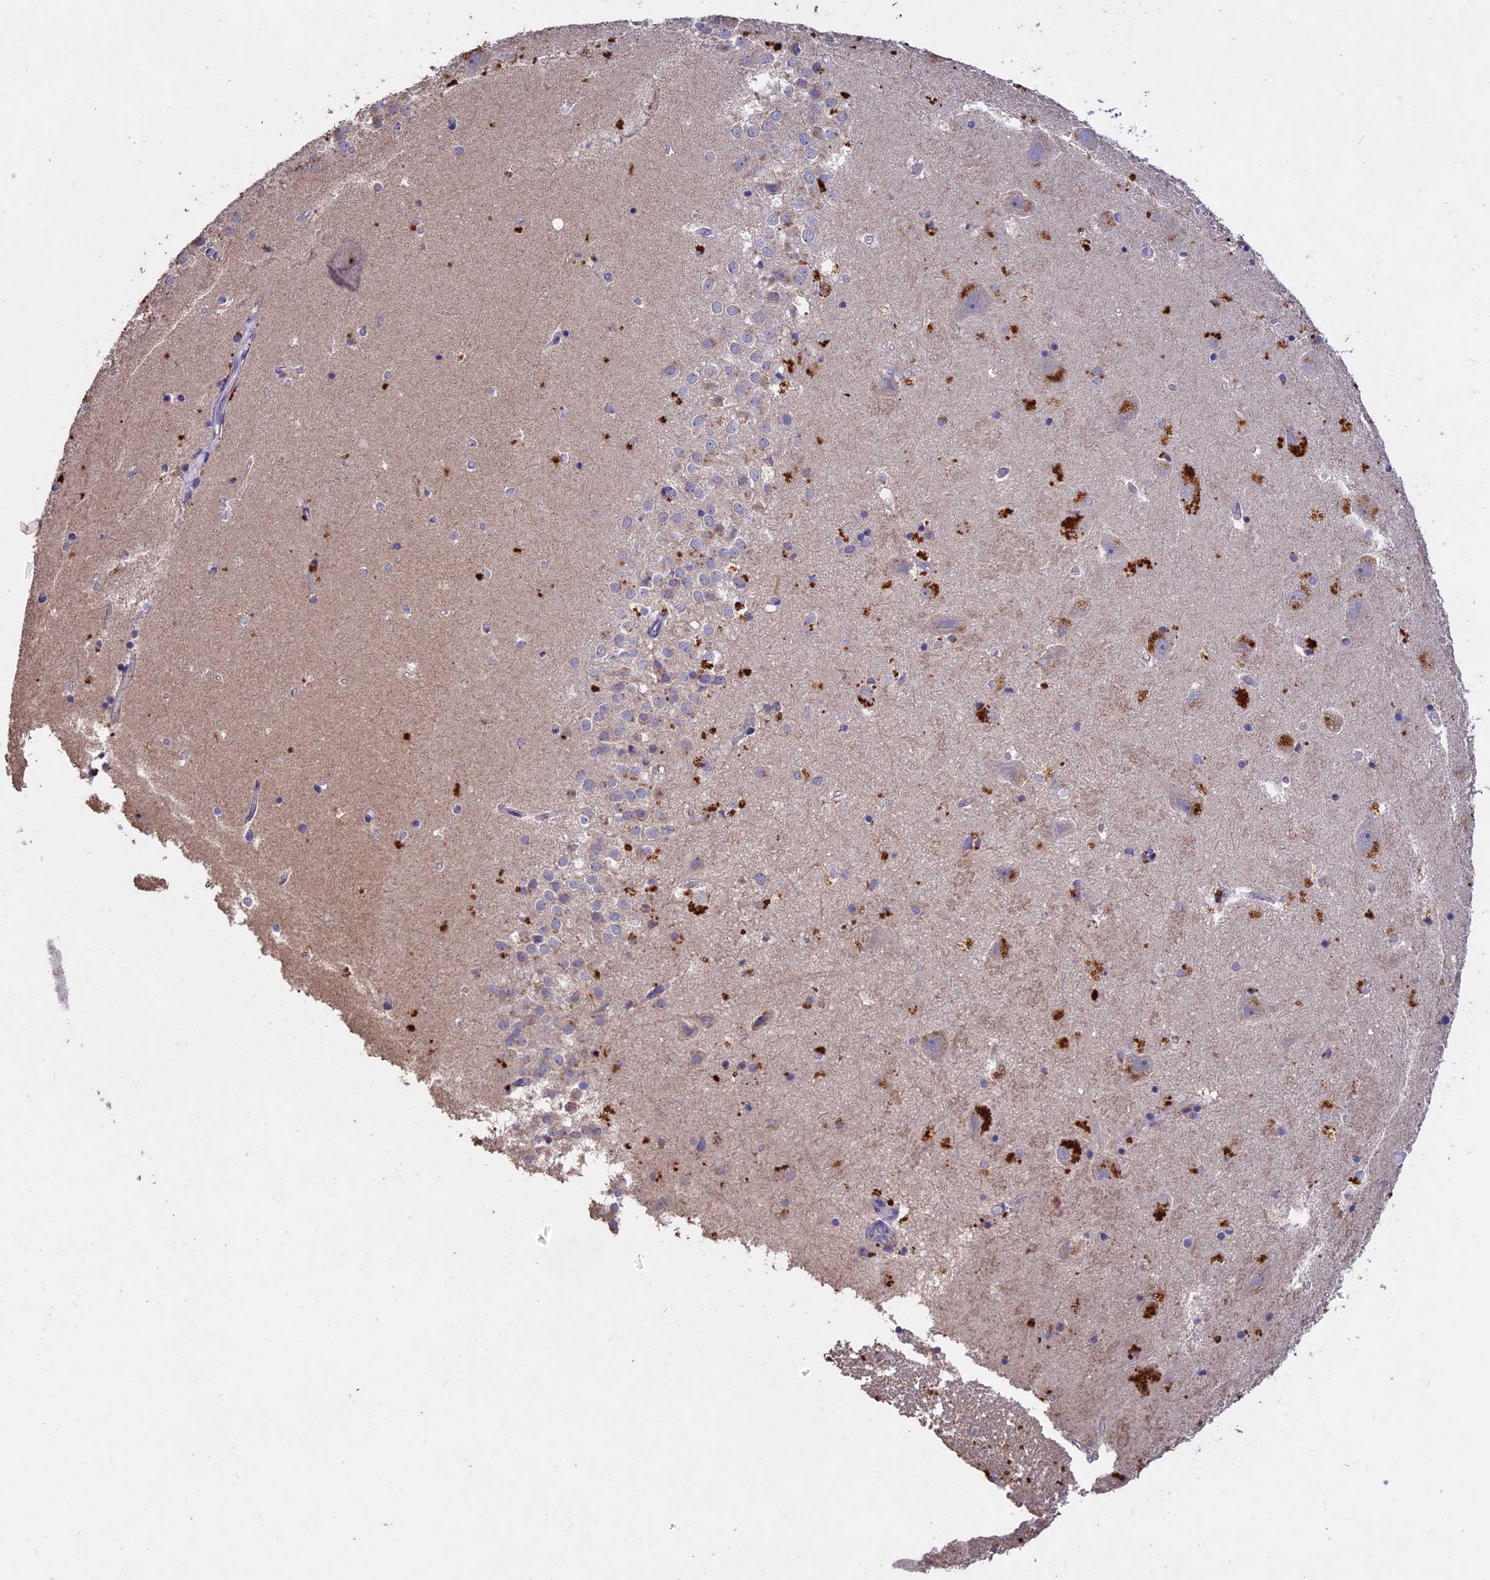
{"staining": {"intensity": "moderate", "quantity": "<25%", "location": "cytoplasmic/membranous"}, "tissue": "hippocampus", "cell_type": "Glial cells", "image_type": "normal", "snomed": [{"axis": "morphology", "description": "Normal tissue, NOS"}, {"axis": "topography", "description": "Hippocampus"}], "caption": "Brown immunohistochemical staining in unremarkable human hippocampus displays moderate cytoplasmic/membranous positivity in approximately <25% of glial cells. Ihc stains the protein in brown and the nuclei are stained blue.", "gene": "SLC26A4", "patient": {"sex": "female", "age": 52}}